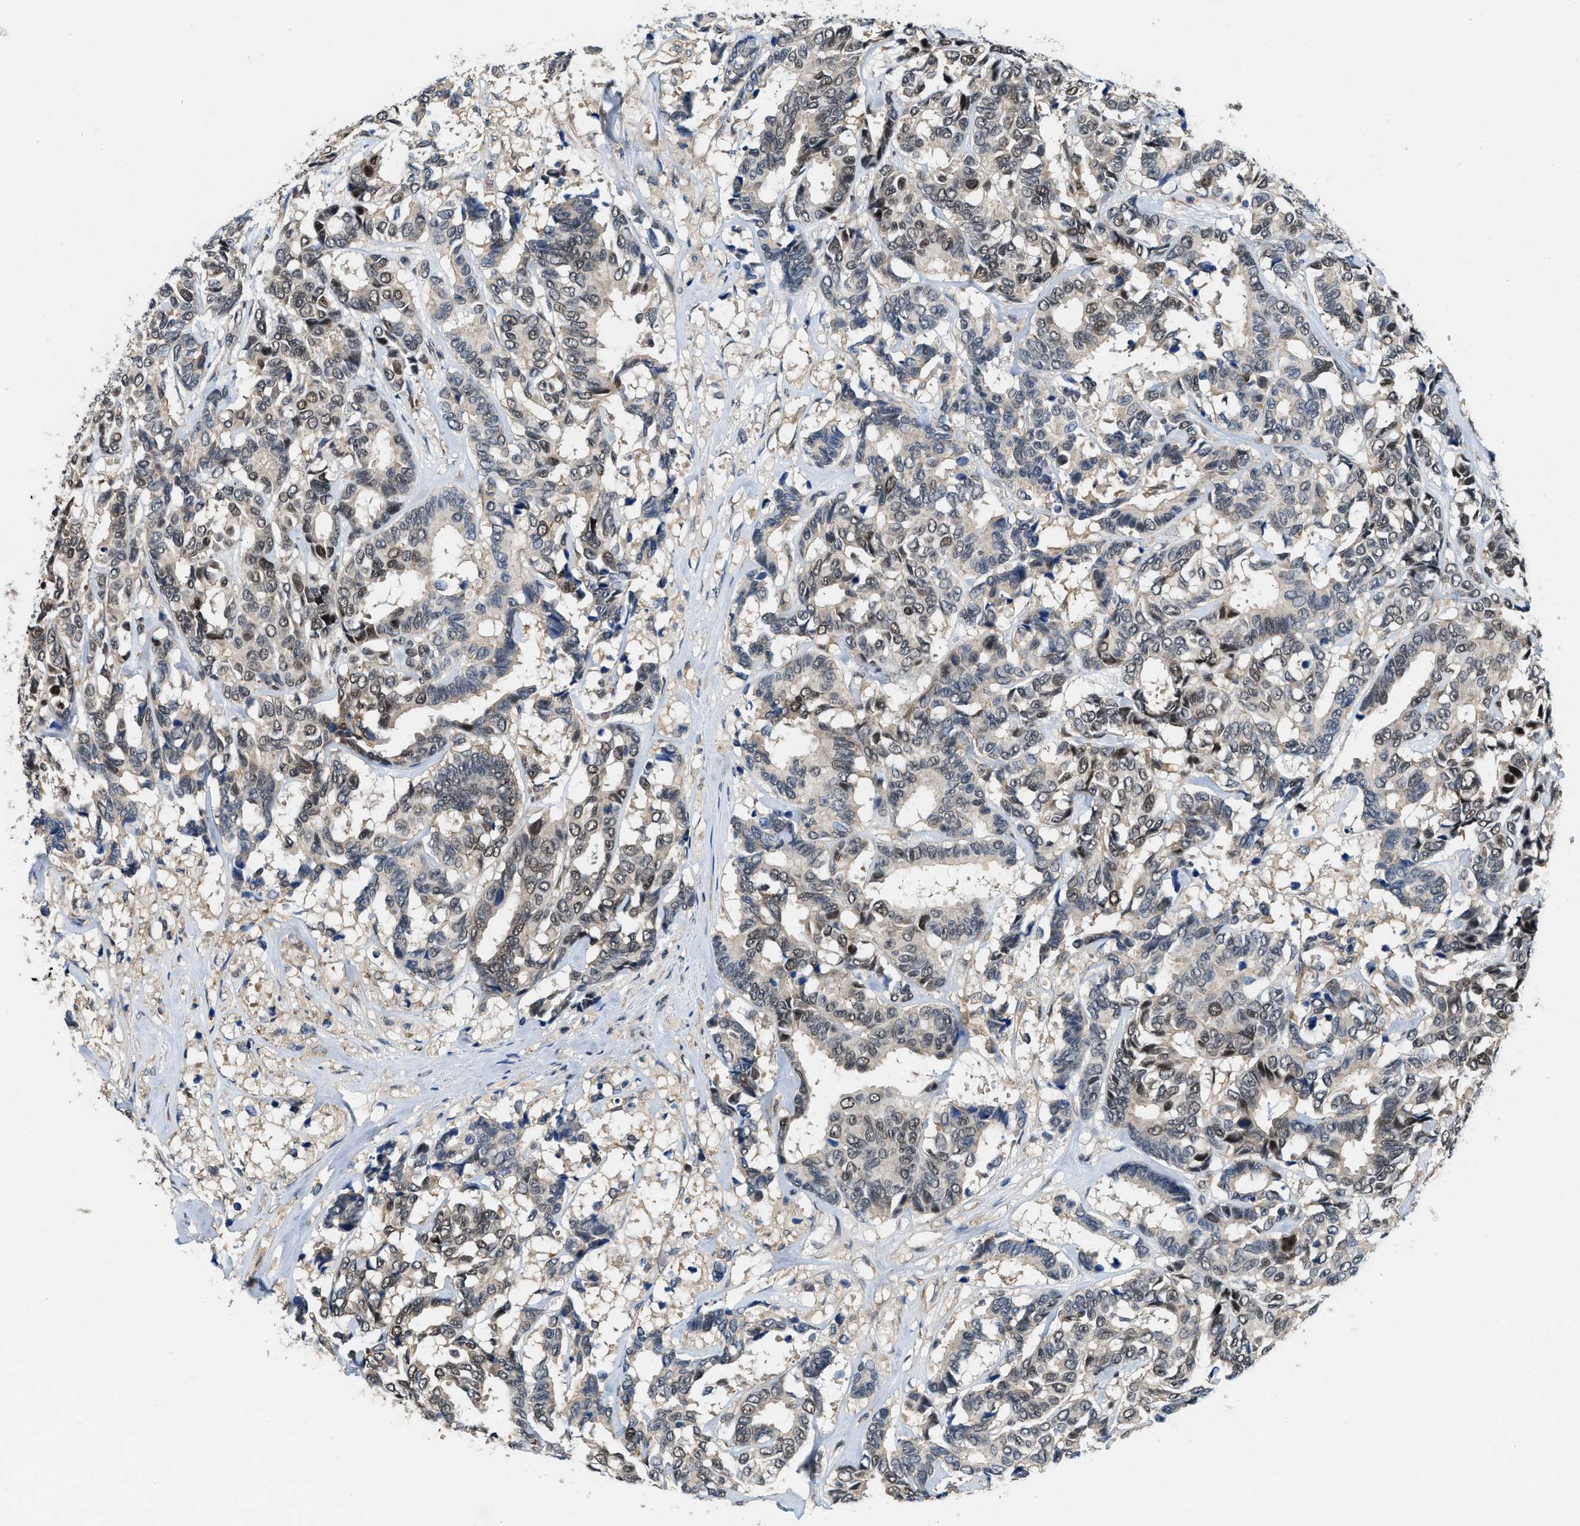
{"staining": {"intensity": "weak", "quantity": "<25%", "location": "nuclear"}, "tissue": "breast cancer", "cell_type": "Tumor cells", "image_type": "cancer", "snomed": [{"axis": "morphology", "description": "Duct carcinoma"}, {"axis": "topography", "description": "Breast"}], "caption": "Image shows no protein expression in tumor cells of breast intraductal carcinoma tissue.", "gene": "ATF7IP", "patient": {"sex": "female", "age": 87}}